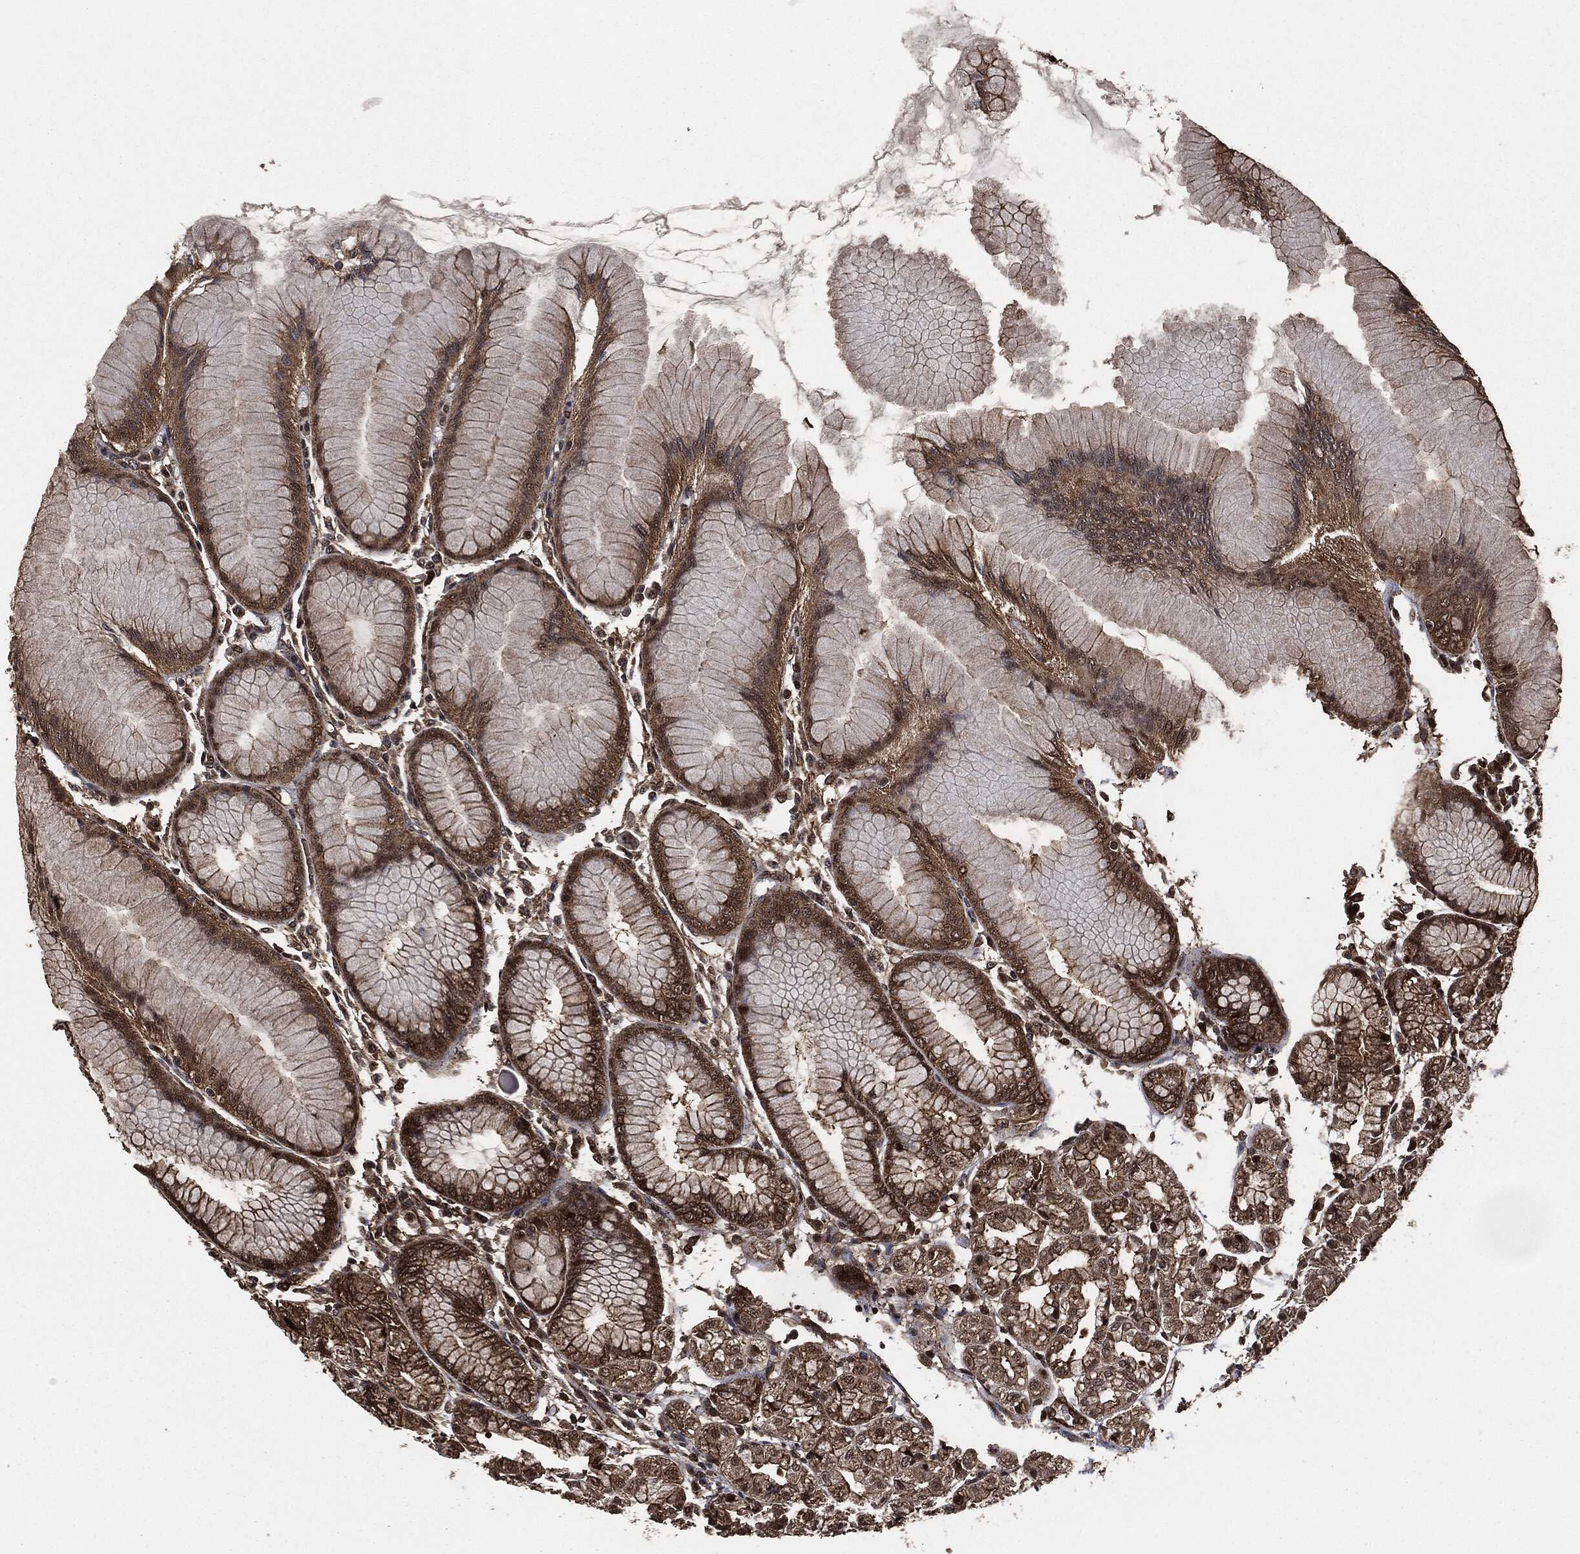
{"staining": {"intensity": "strong", "quantity": "25%-75%", "location": "cytoplasmic/membranous"}, "tissue": "stomach", "cell_type": "Glandular cells", "image_type": "normal", "snomed": [{"axis": "morphology", "description": "Normal tissue, NOS"}, {"axis": "topography", "description": "Stomach"}], "caption": "IHC image of unremarkable human stomach stained for a protein (brown), which displays high levels of strong cytoplasmic/membranous positivity in approximately 25%-75% of glandular cells.", "gene": "HRAS", "patient": {"sex": "female", "age": 57}}